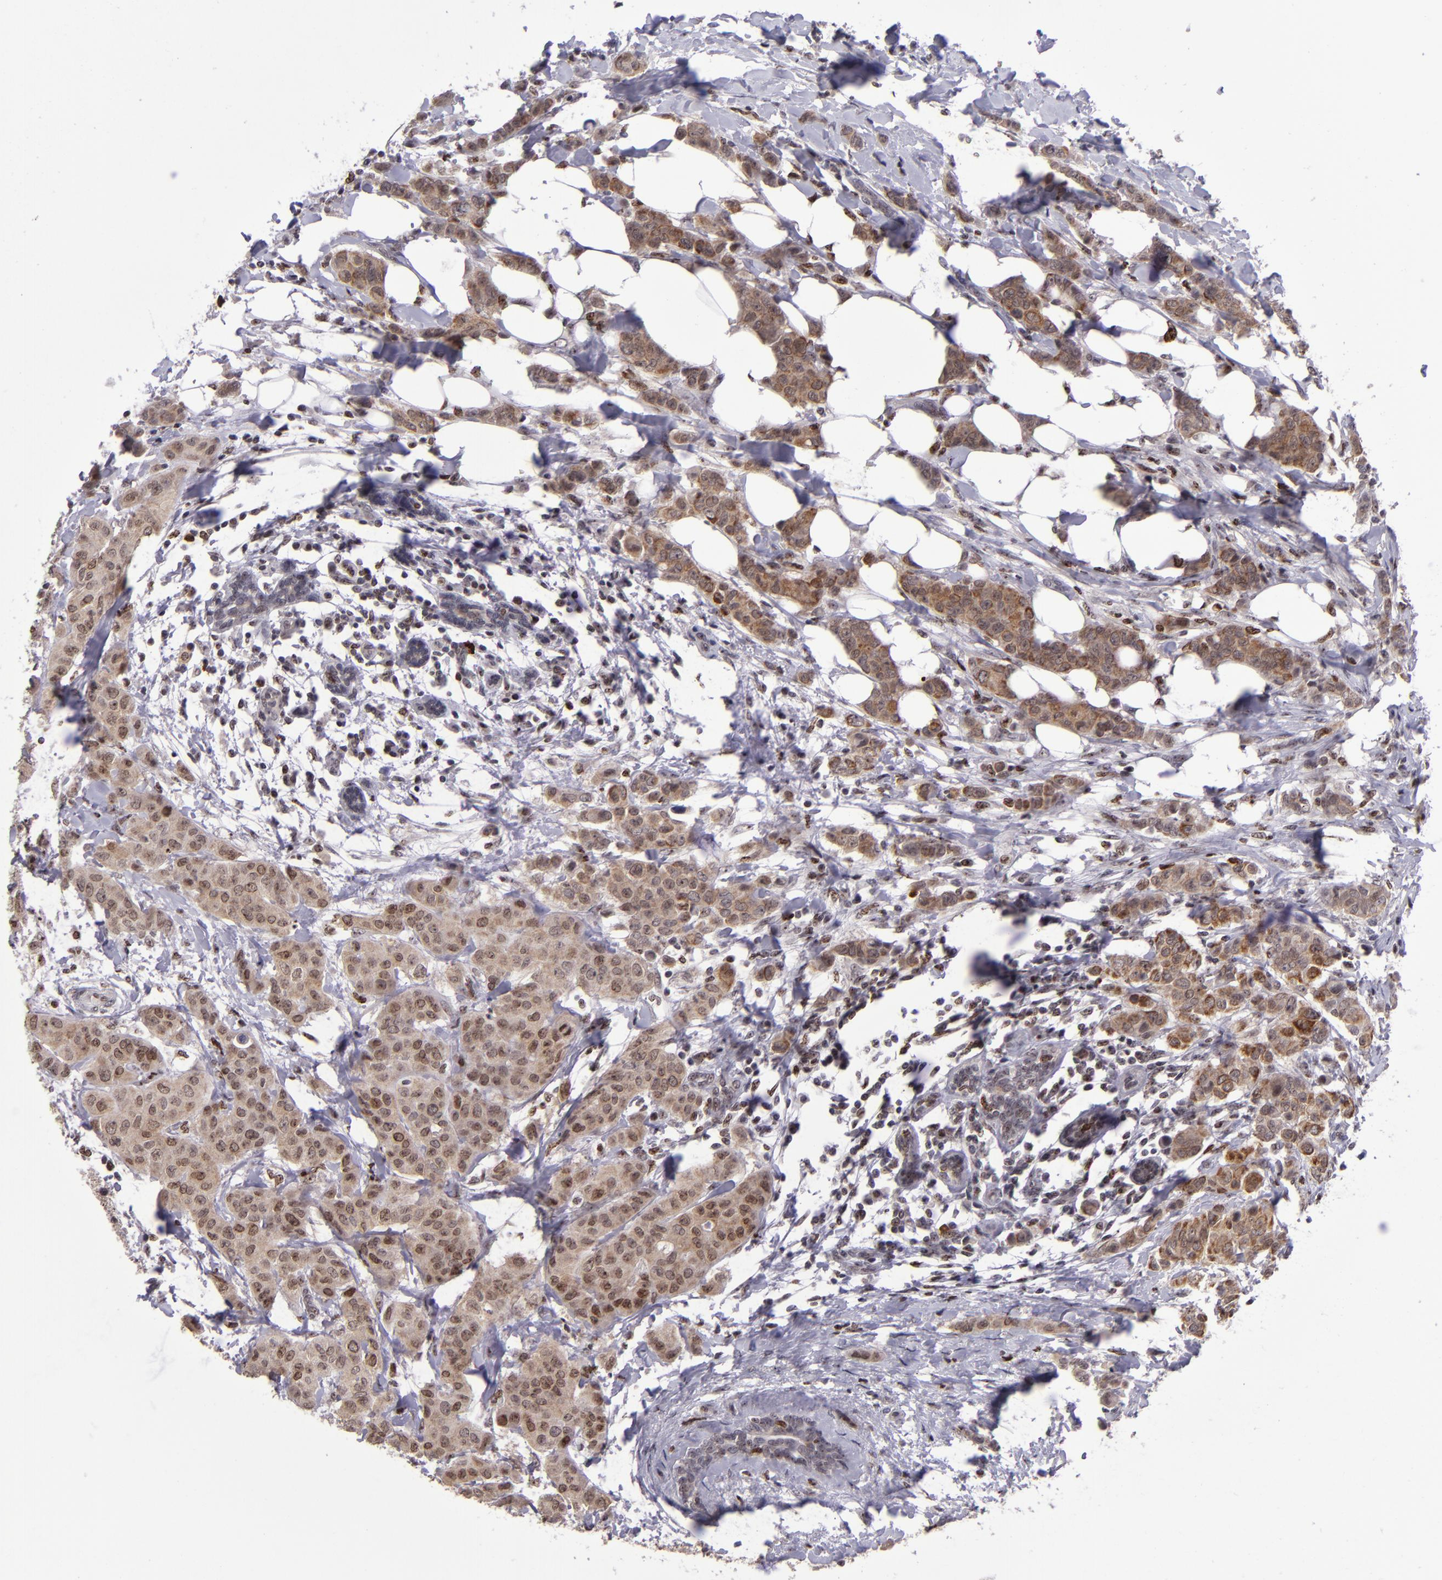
{"staining": {"intensity": "moderate", "quantity": ">75%", "location": "cytoplasmic/membranous,nuclear"}, "tissue": "breast cancer", "cell_type": "Tumor cells", "image_type": "cancer", "snomed": [{"axis": "morphology", "description": "Duct carcinoma"}, {"axis": "topography", "description": "Breast"}], "caption": "Breast intraductal carcinoma stained with IHC demonstrates moderate cytoplasmic/membranous and nuclear expression in approximately >75% of tumor cells.", "gene": "PCNX4", "patient": {"sex": "female", "age": 40}}